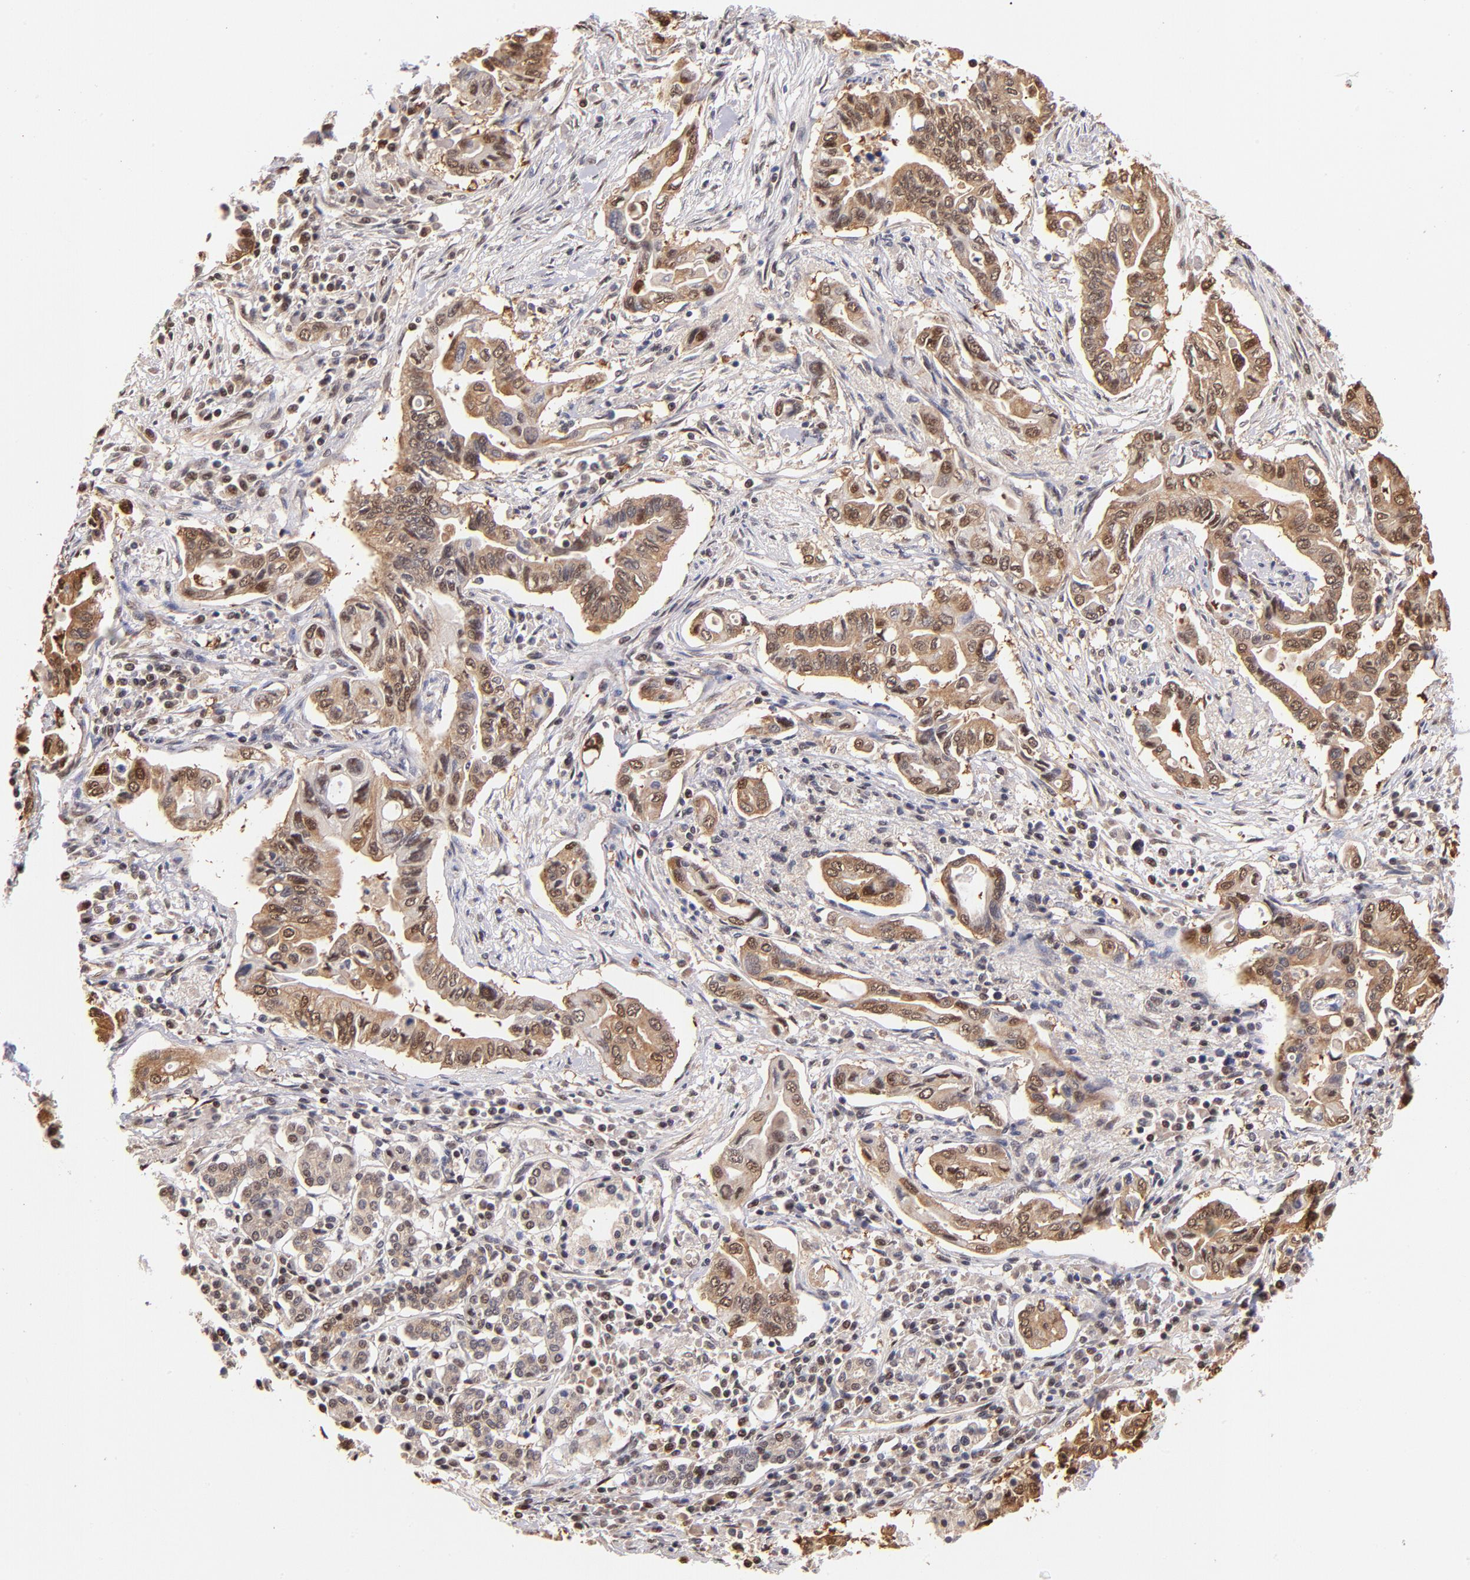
{"staining": {"intensity": "moderate", "quantity": ">75%", "location": "cytoplasmic/membranous,nuclear"}, "tissue": "pancreatic cancer", "cell_type": "Tumor cells", "image_type": "cancer", "snomed": [{"axis": "morphology", "description": "Adenocarcinoma, NOS"}, {"axis": "topography", "description": "Pancreas"}], "caption": "Brown immunohistochemical staining in human pancreatic adenocarcinoma reveals moderate cytoplasmic/membranous and nuclear positivity in about >75% of tumor cells.", "gene": "YWHAB", "patient": {"sex": "female", "age": 57}}